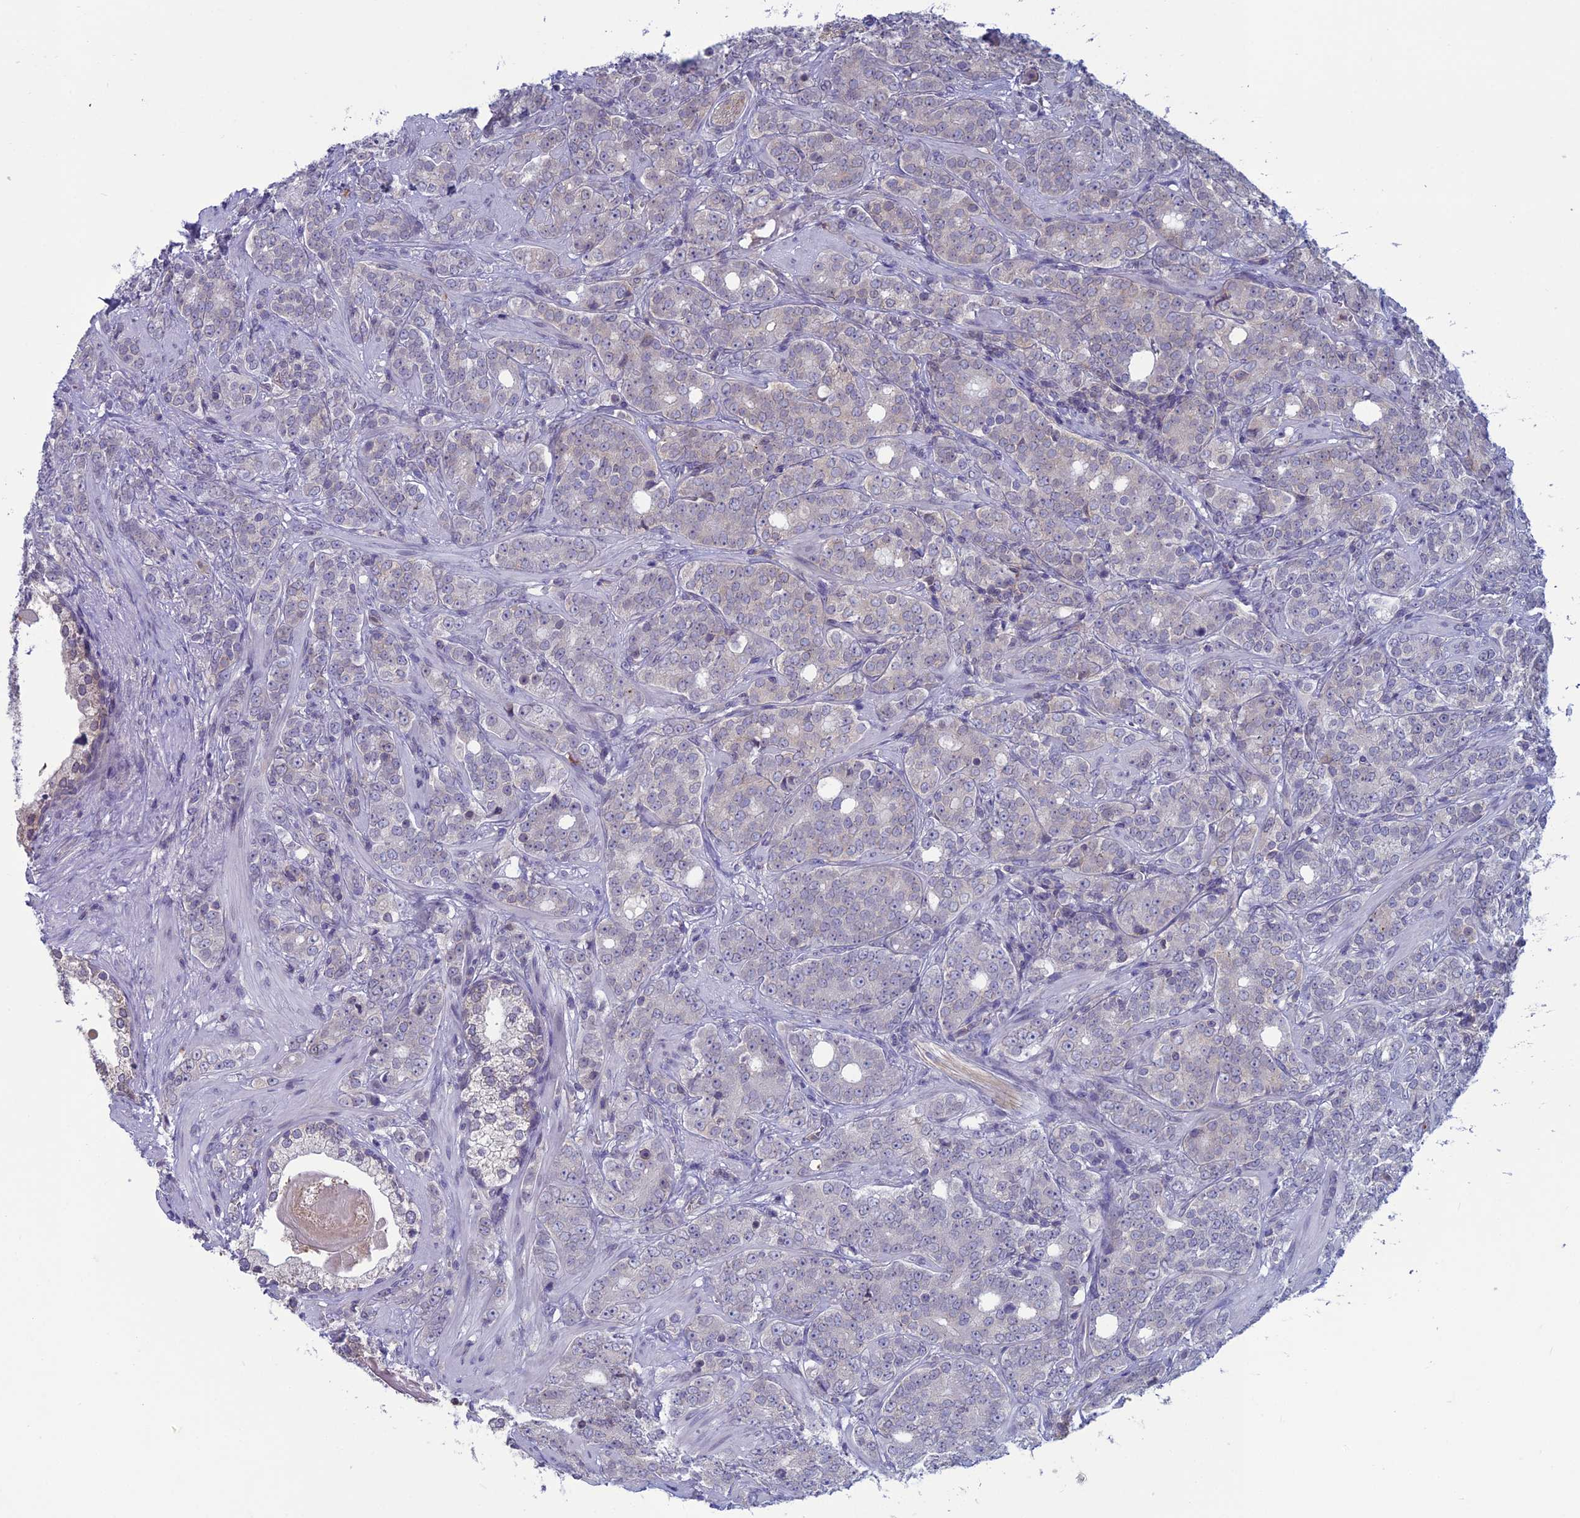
{"staining": {"intensity": "negative", "quantity": "none", "location": "none"}, "tissue": "prostate cancer", "cell_type": "Tumor cells", "image_type": "cancer", "snomed": [{"axis": "morphology", "description": "Adenocarcinoma, High grade"}, {"axis": "topography", "description": "Prostate"}], "caption": "Adenocarcinoma (high-grade) (prostate) stained for a protein using immunohistochemistry reveals no positivity tumor cells.", "gene": "WDR46", "patient": {"sex": "male", "age": 64}}